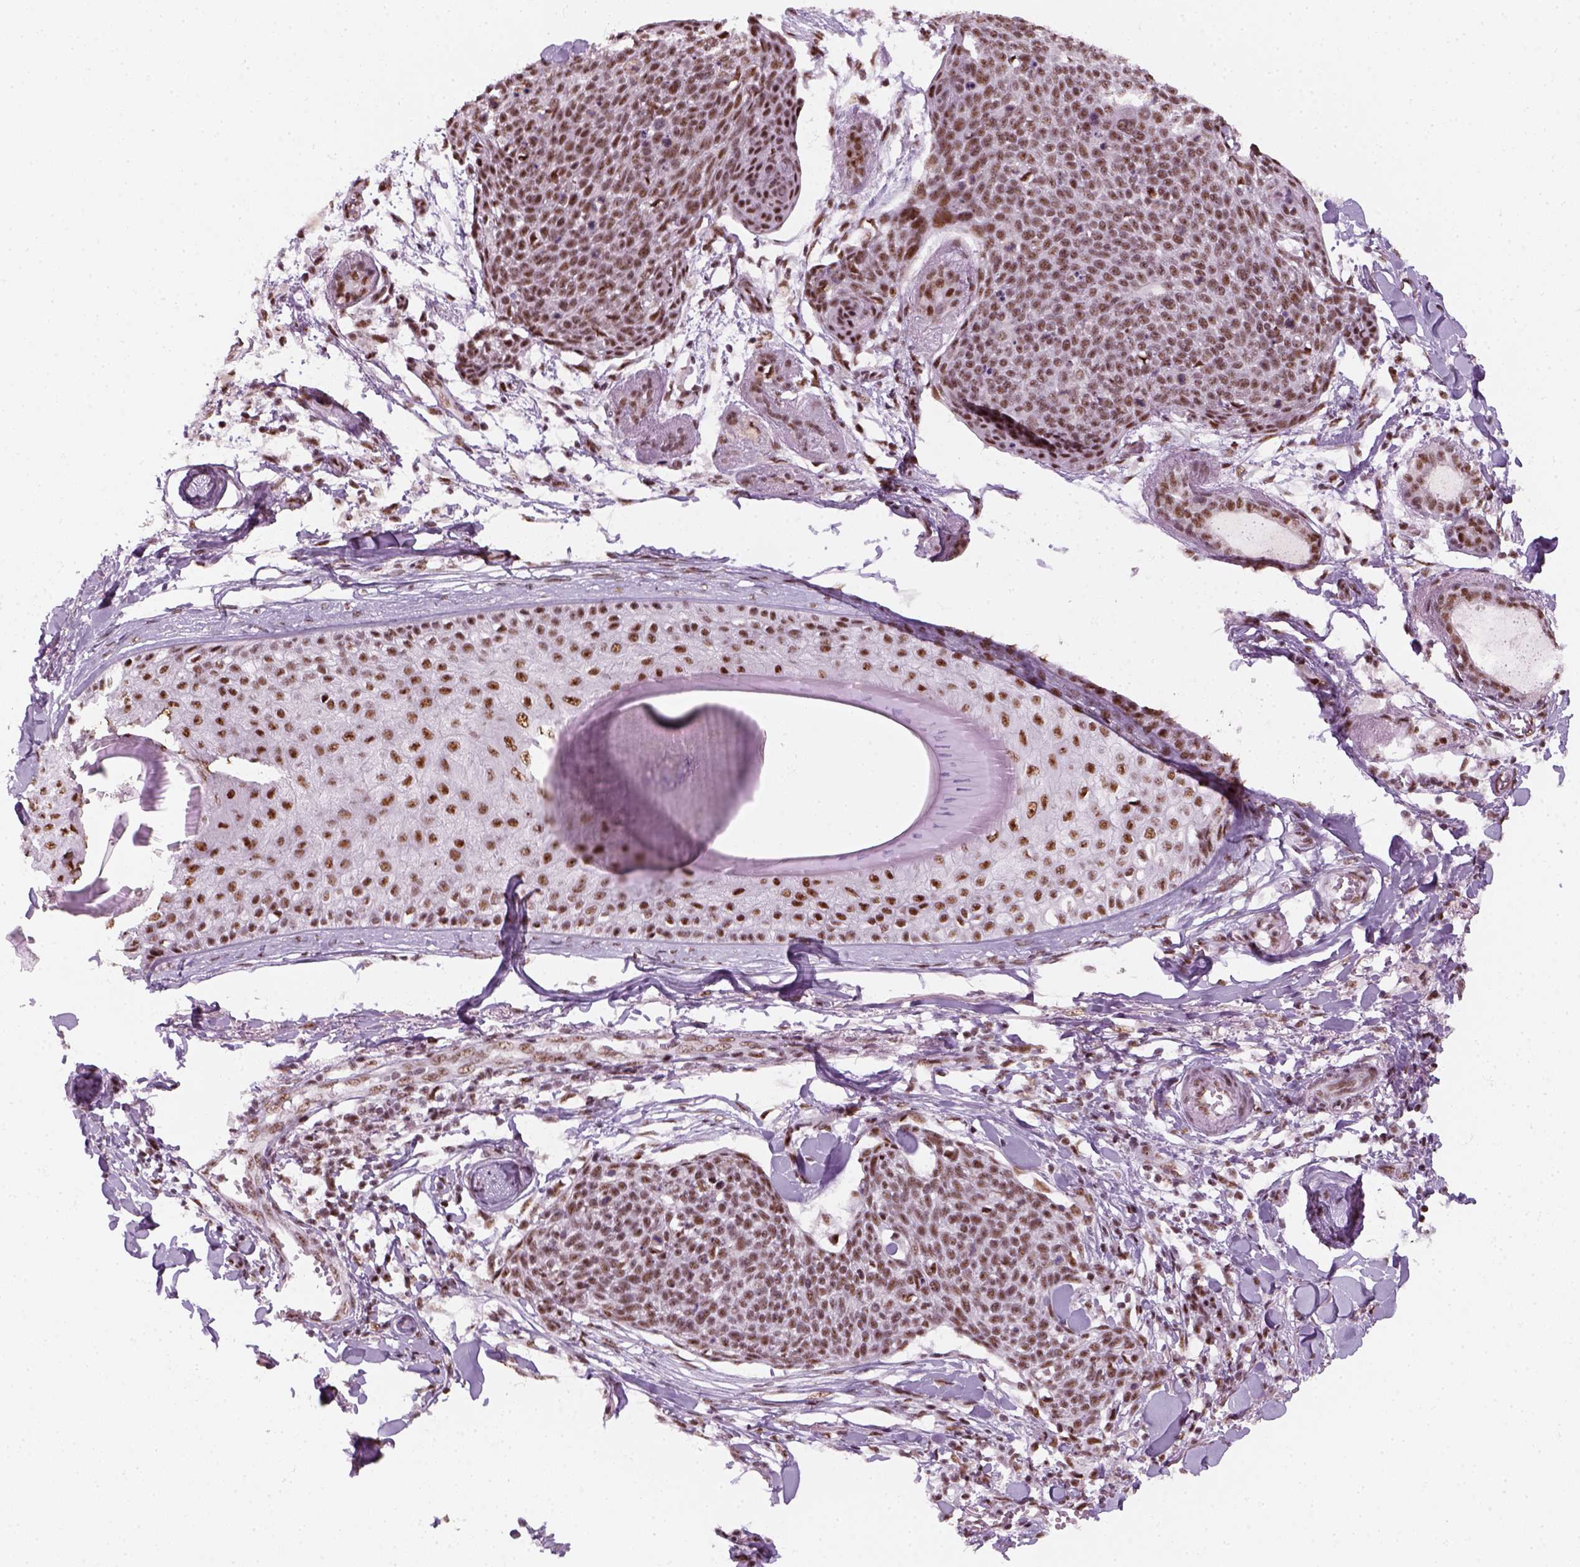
{"staining": {"intensity": "moderate", "quantity": ">75%", "location": "nuclear"}, "tissue": "skin cancer", "cell_type": "Tumor cells", "image_type": "cancer", "snomed": [{"axis": "morphology", "description": "Squamous cell carcinoma, NOS"}, {"axis": "topography", "description": "Skin"}, {"axis": "topography", "description": "Vulva"}], "caption": "DAB (3,3'-diaminobenzidine) immunohistochemical staining of skin squamous cell carcinoma demonstrates moderate nuclear protein expression in approximately >75% of tumor cells.", "gene": "GTF2F1", "patient": {"sex": "female", "age": 75}}